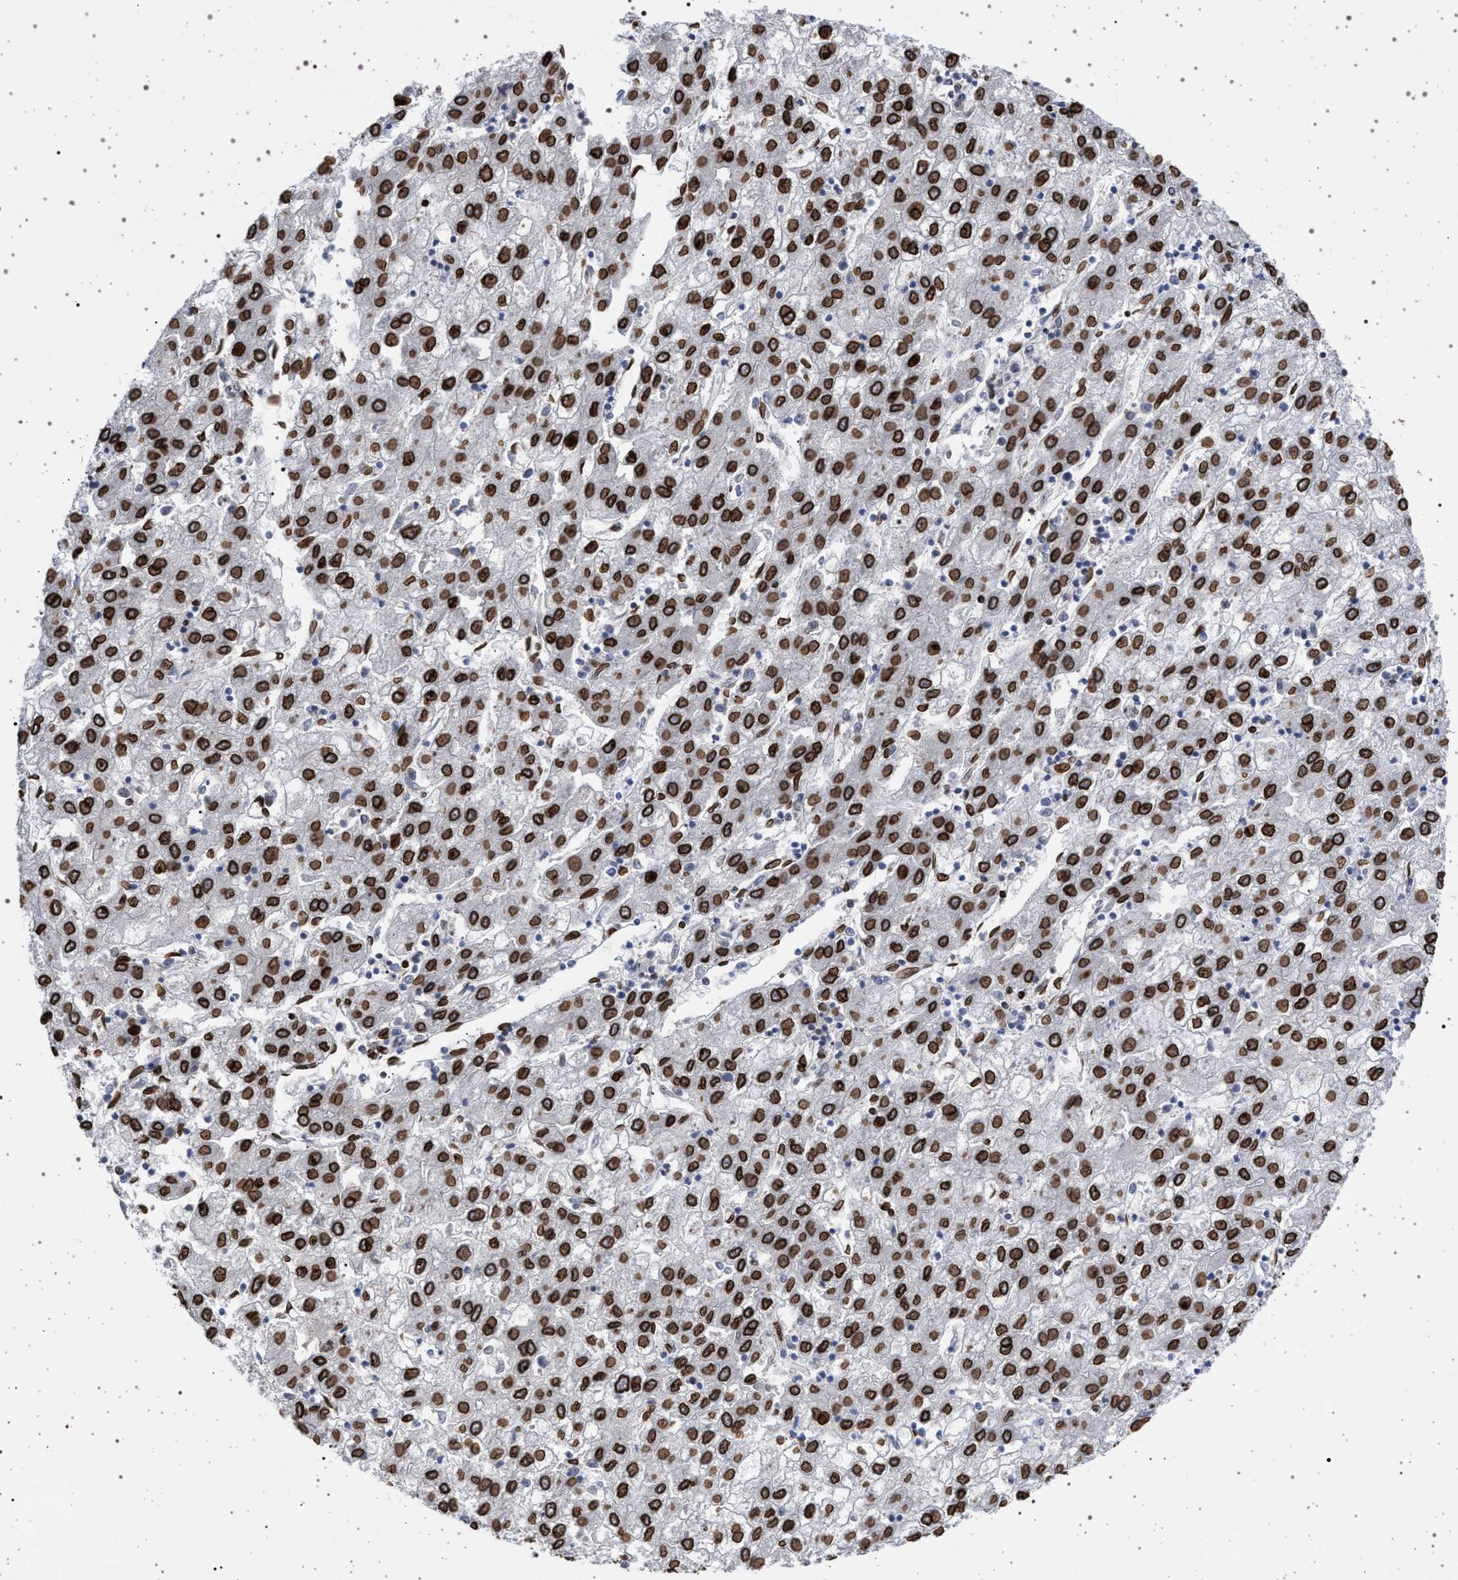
{"staining": {"intensity": "strong", "quantity": ">75%", "location": "cytoplasmic/membranous,nuclear"}, "tissue": "liver cancer", "cell_type": "Tumor cells", "image_type": "cancer", "snomed": [{"axis": "morphology", "description": "Carcinoma, Hepatocellular, NOS"}, {"axis": "topography", "description": "Liver"}], "caption": "About >75% of tumor cells in liver cancer exhibit strong cytoplasmic/membranous and nuclear protein staining as visualized by brown immunohistochemical staining.", "gene": "ING2", "patient": {"sex": "male", "age": 72}}